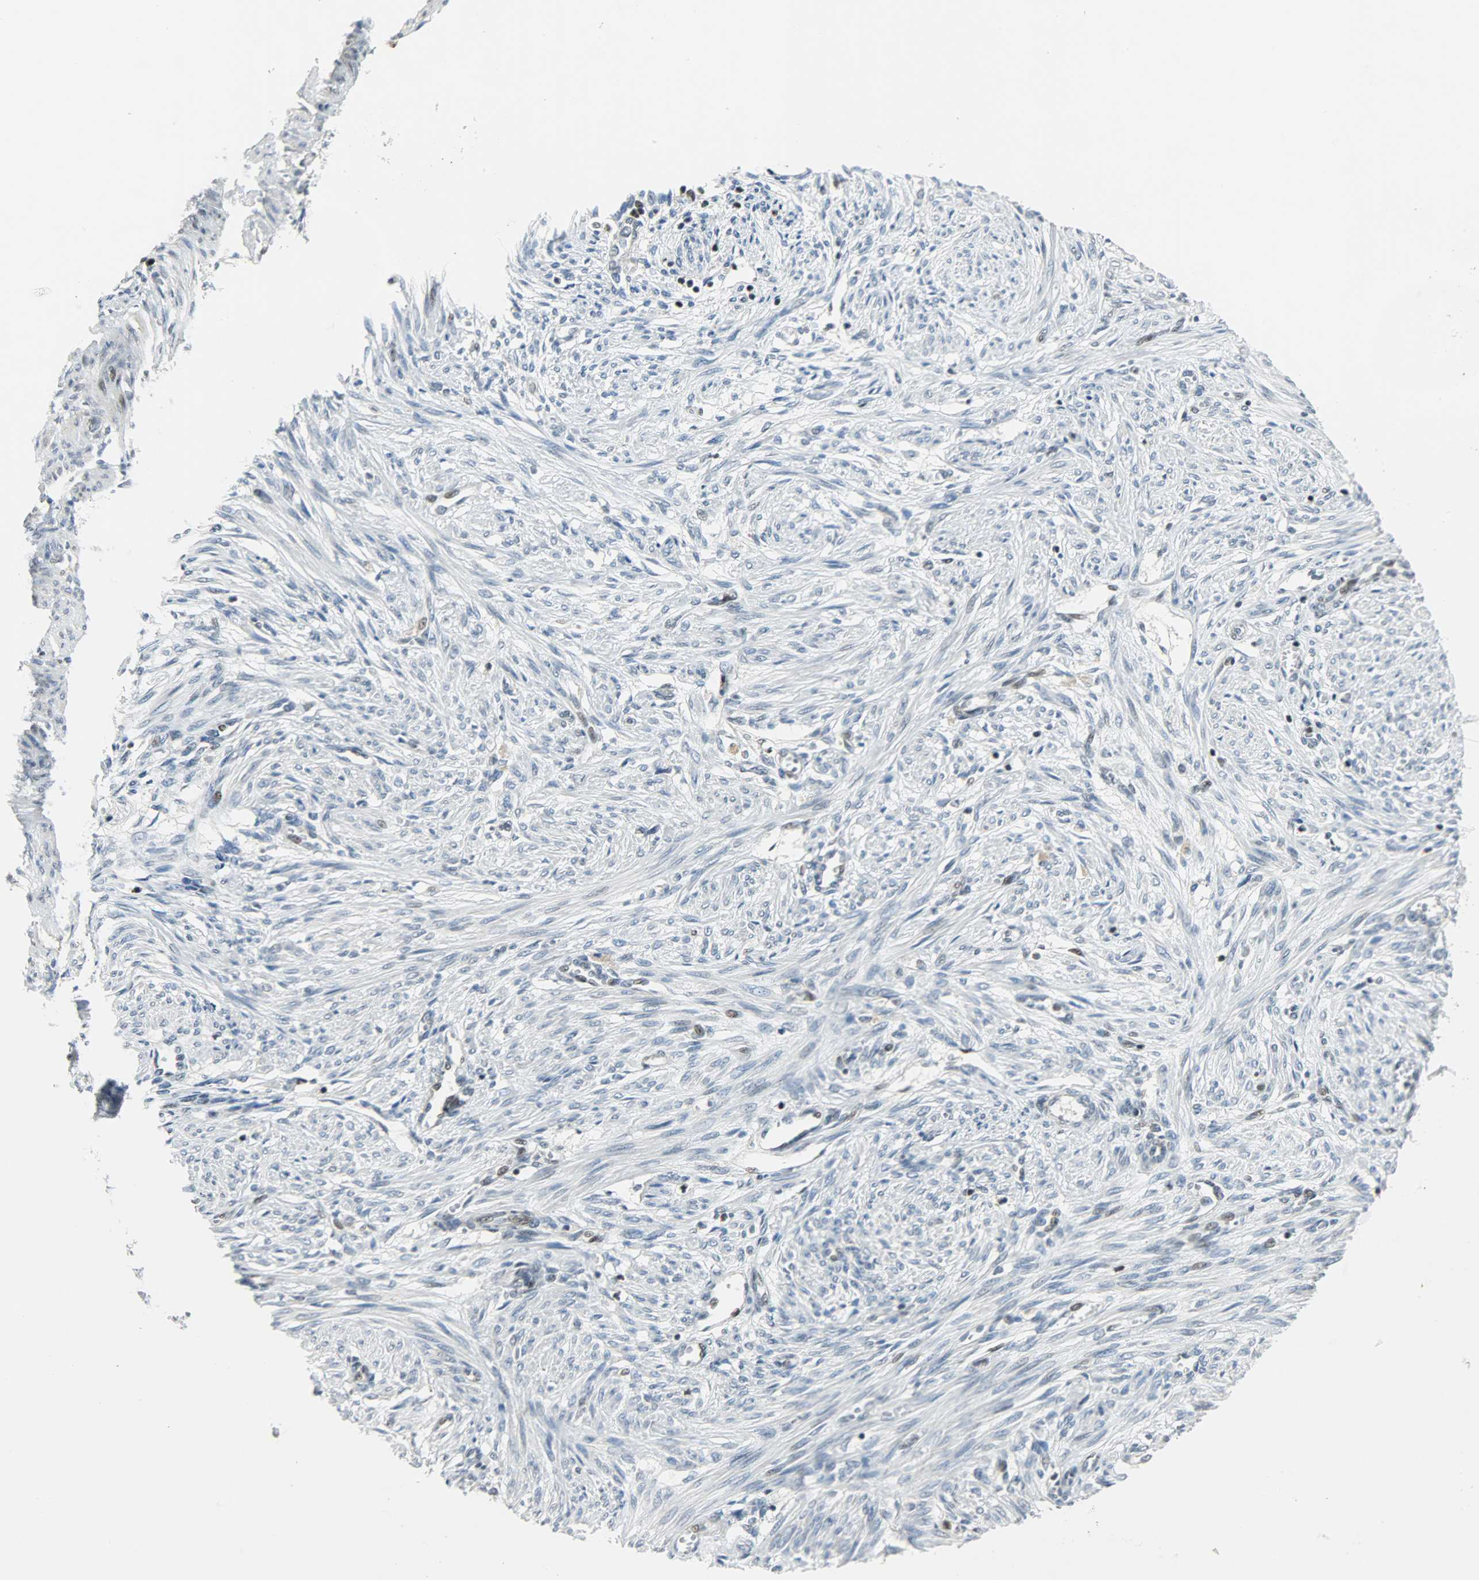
{"staining": {"intensity": "negative", "quantity": "none", "location": "none"}, "tissue": "endometrium", "cell_type": "Cells in endometrial stroma", "image_type": "normal", "snomed": [{"axis": "morphology", "description": "Normal tissue, NOS"}, {"axis": "topography", "description": "Endometrium"}], "caption": "Cells in endometrial stroma show no significant protein expression in benign endometrium. (DAB IHC visualized using brightfield microscopy, high magnification).", "gene": "IL15", "patient": {"sex": "female", "age": 72}}